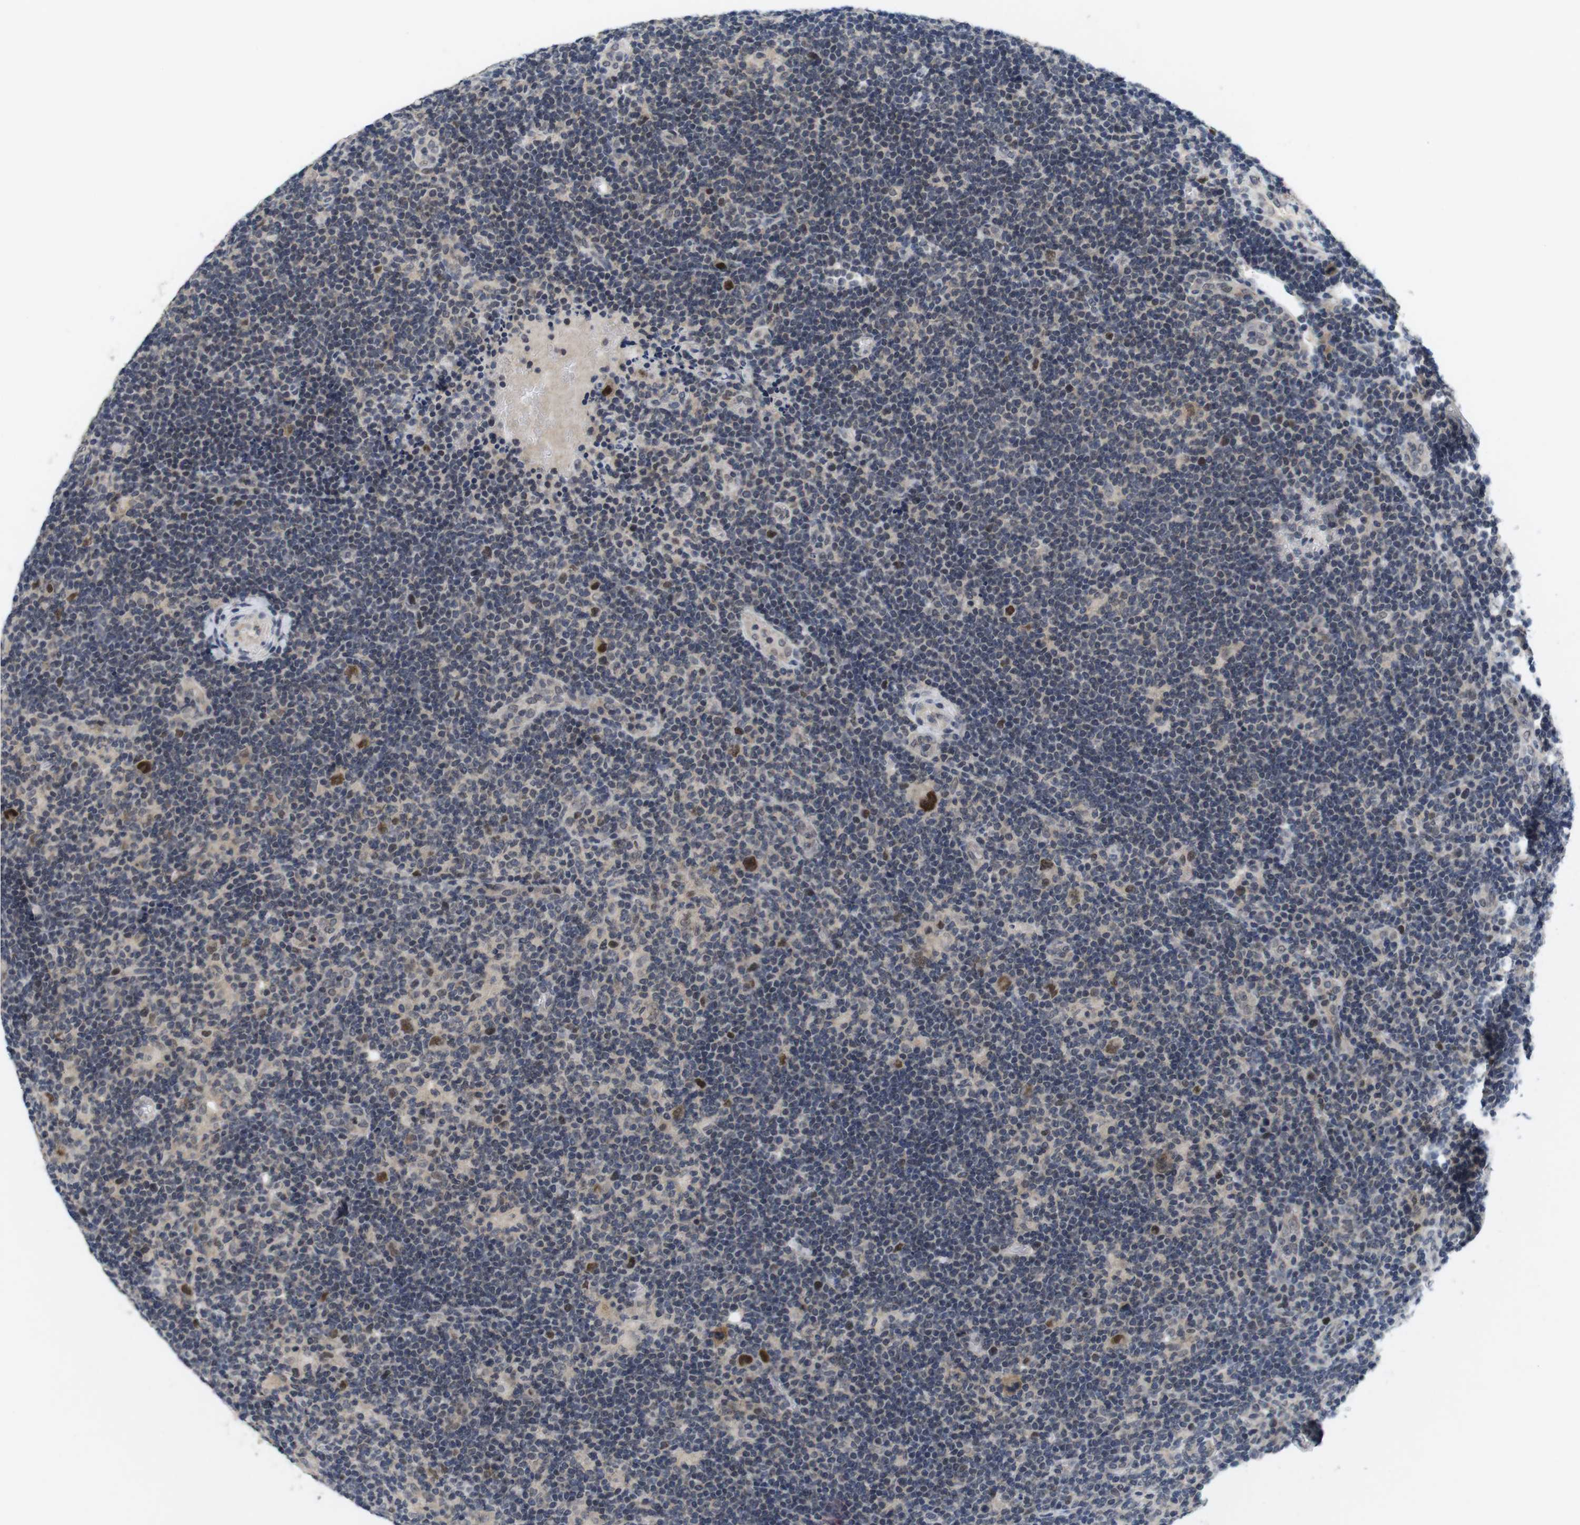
{"staining": {"intensity": "strong", "quantity": ">75%", "location": "nuclear"}, "tissue": "lymphoma", "cell_type": "Tumor cells", "image_type": "cancer", "snomed": [{"axis": "morphology", "description": "Hodgkin's disease, NOS"}, {"axis": "topography", "description": "Lymph node"}], "caption": "Lymphoma stained with a brown dye reveals strong nuclear positive positivity in about >75% of tumor cells.", "gene": "SKP2", "patient": {"sex": "female", "age": 57}}